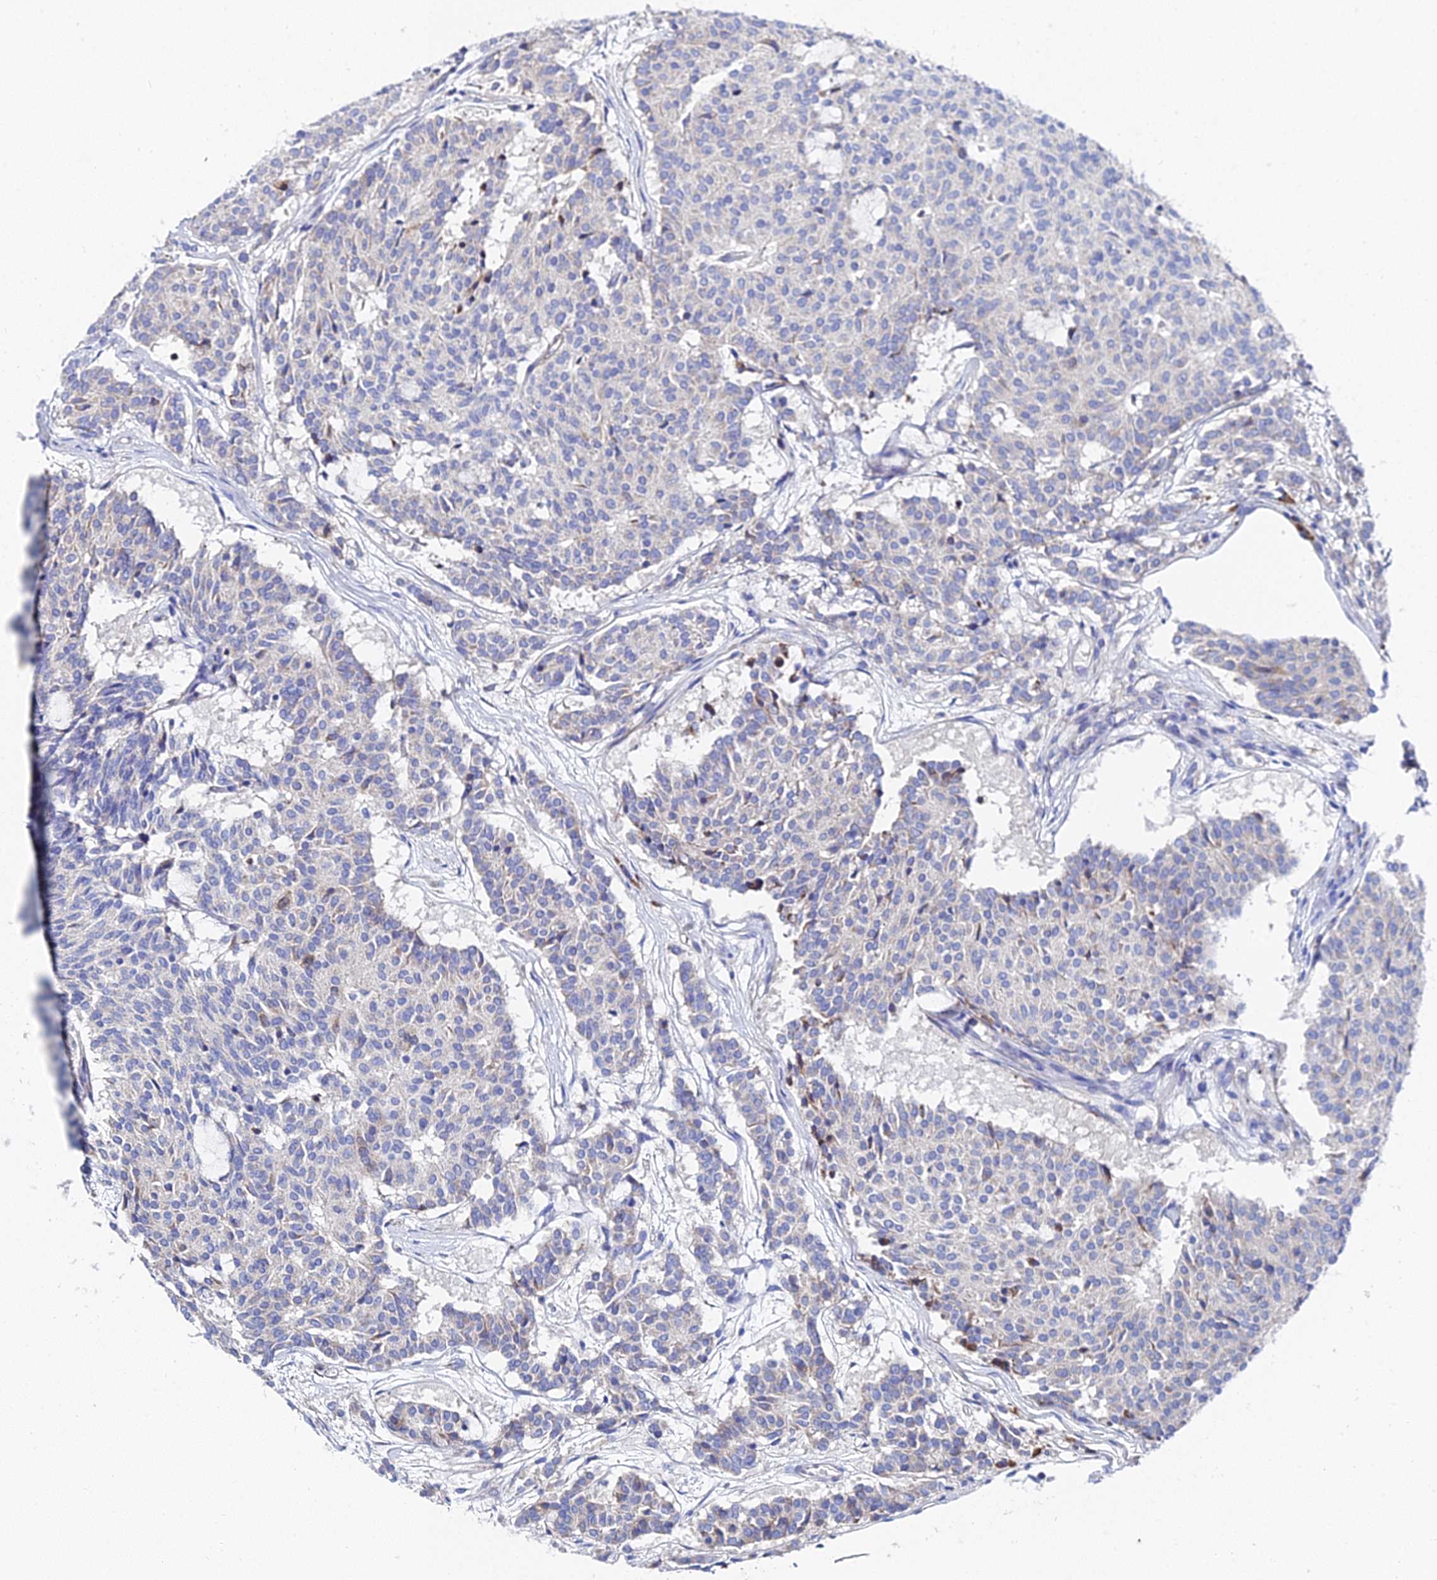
{"staining": {"intensity": "moderate", "quantity": "<25%", "location": "cytoplasmic/membranous"}, "tissue": "carcinoid", "cell_type": "Tumor cells", "image_type": "cancer", "snomed": [{"axis": "morphology", "description": "Carcinoid, malignant, NOS"}, {"axis": "topography", "description": "Pancreas"}], "caption": "About <25% of tumor cells in human carcinoid (malignant) exhibit moderate cytoplasmic/membranous protein staining as visualized by brown immunohistochemical staining.", "gene": "PTTG1", "patient": {"sex": "female", "age": 54}}